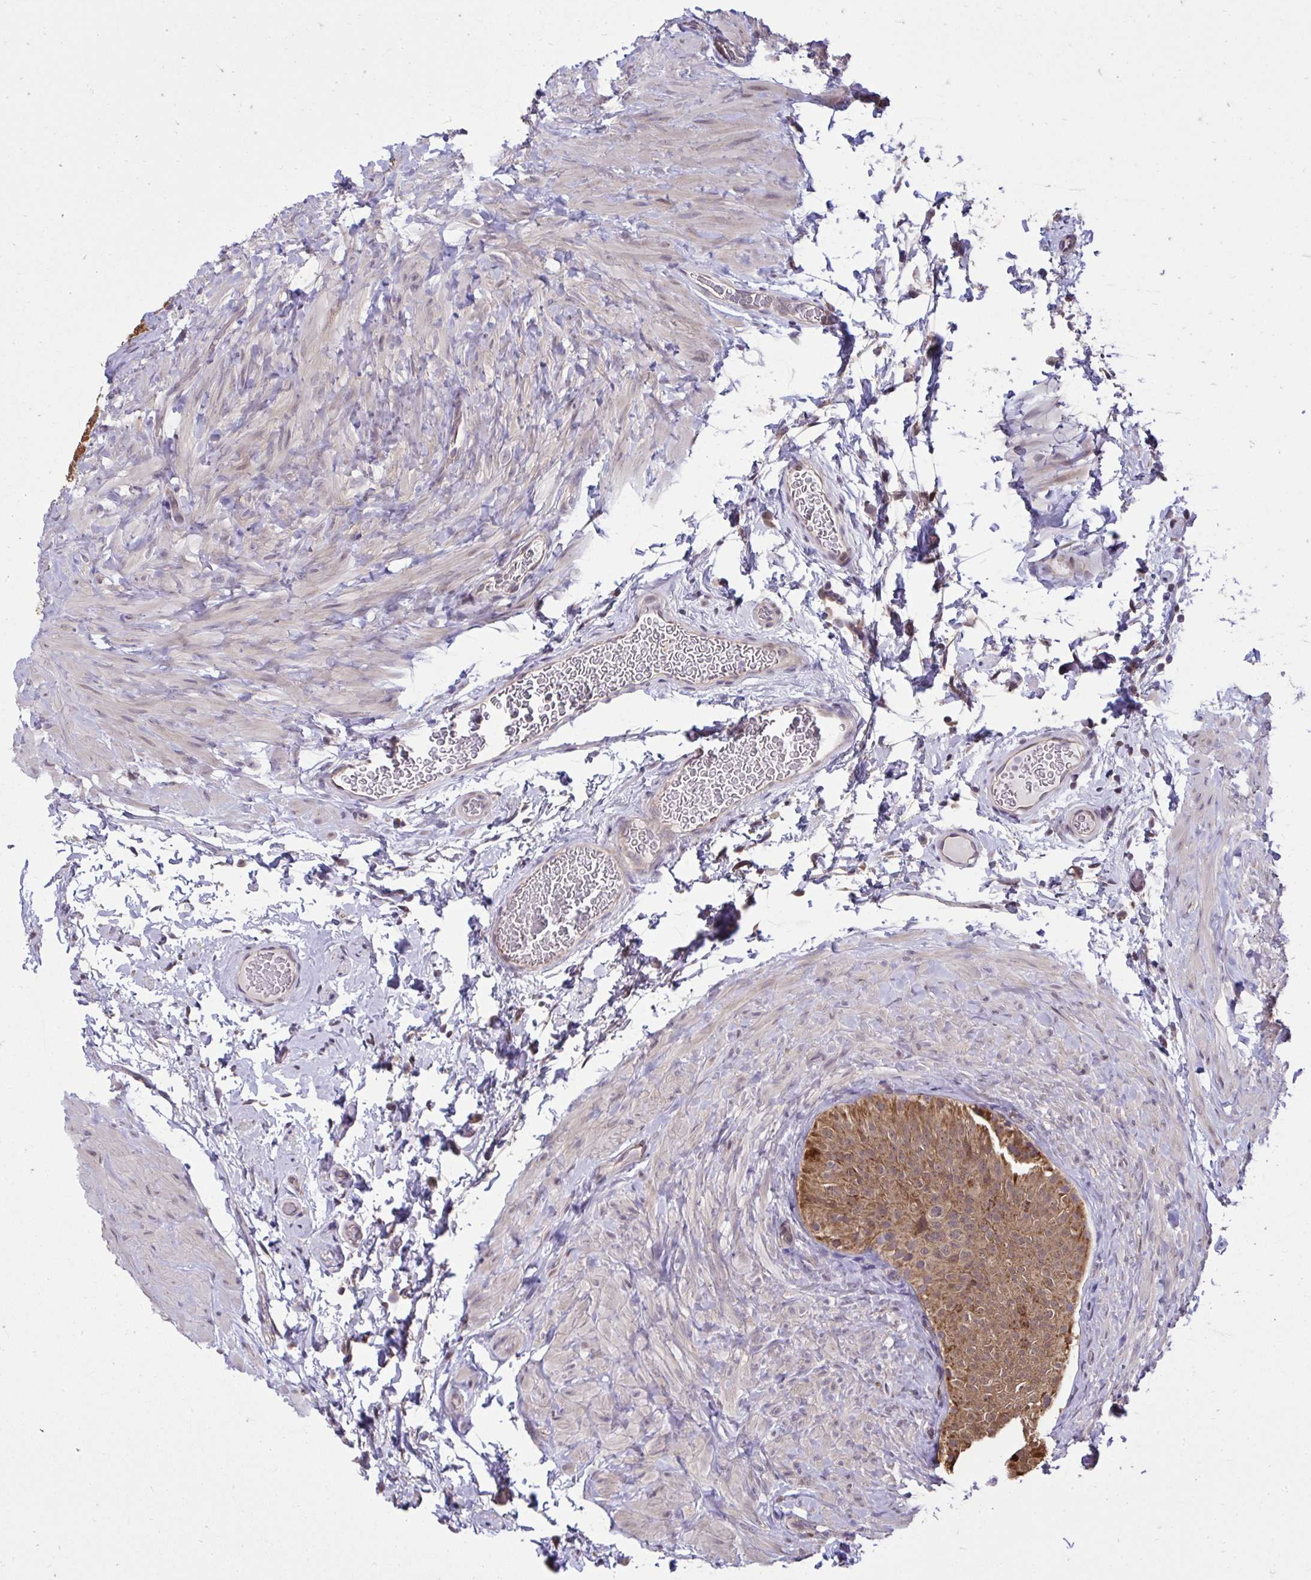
{"staining": {"intensity": "strong", "quantity": ">75%", "location": "cytoplasmic/membranous"}, "tissue": "epididymis", "cell_type": "Glandular cells", "image_type": "normal", "snomed": [{"axis": "morphology", "description": "Normal tissue, NOS"}, {"axis": "topography", "description": "Epididymis, spermatic cord, NOS"}, {"axis": "topography", "description": "Epididymis"}], "caption": "Immunohistochemical staining of unremarkable epididymis displays strong cytoplasmic/membranous protein expression in about >75% of glandular cells.", "gene": "RDH14", "patient": {"sex": "male", "age": 31}}